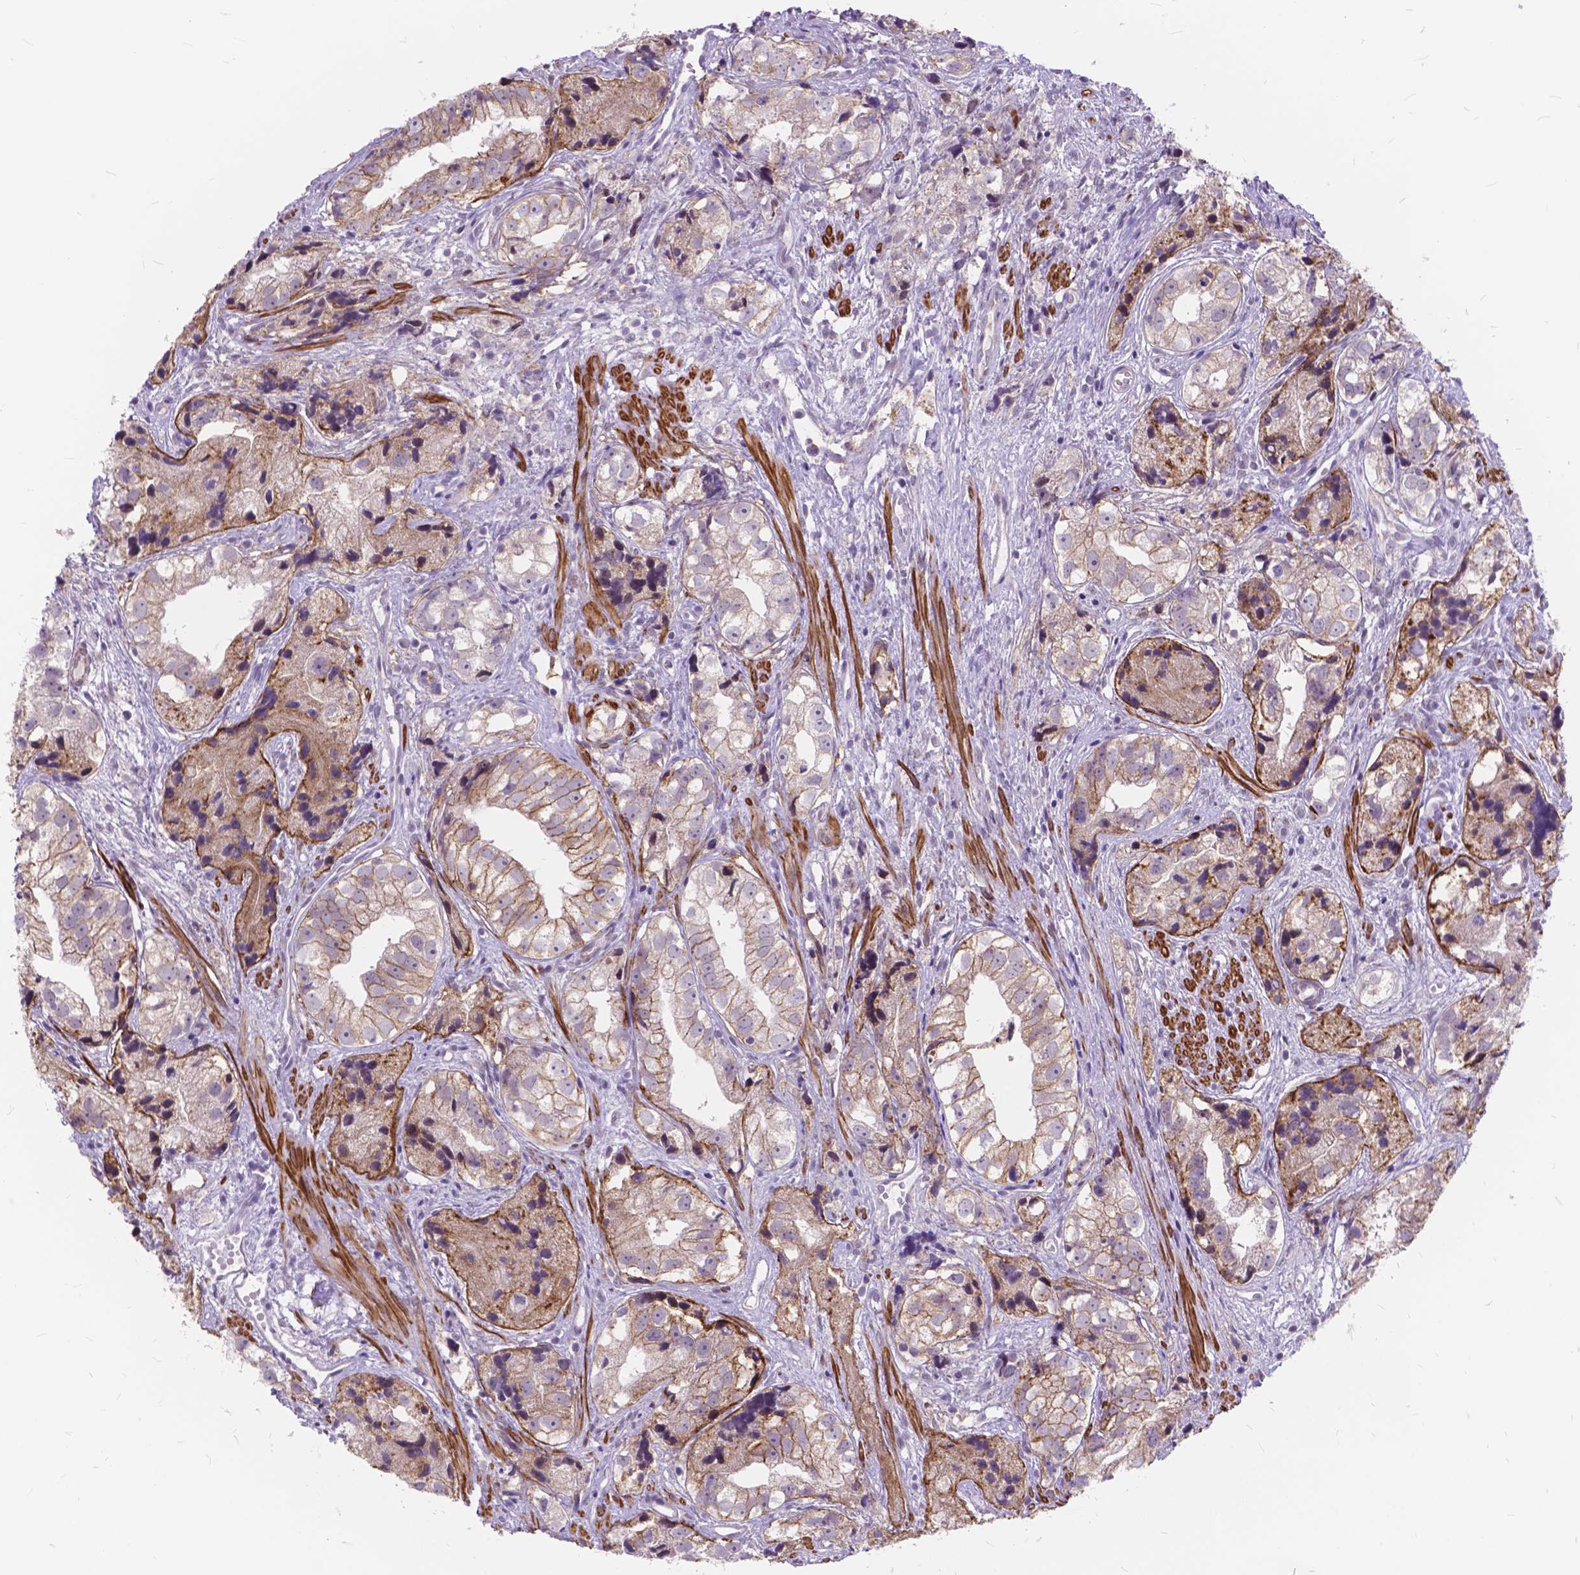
{"staining": {"intensity": "moderate", "quantity": "25%-75%", "location": "cytoplasmic/membranous"}, "tissue": "prostate cancer", "cell_type": "Tumor cells", "image_type": "cancer", "snomed": [{"axis": "morphology", "description": "Adenocarcinoma, High grade"}, {"axis": "topography", "description": "Prostate"}], "caption": "Prostate high-grade adenocarcinoma stained for a protein shows moderate cytoplasmic/membranous positivity in tumor cells. The staining was performed using DAB (3,3'-diaminobenzidine) to visualize the protein expression in brown, while the nuclei were stained in blue with hematoxylin (Magnification: 20x).", "gene": "MAN2C1", "patient": {"sex": "male", "age": 68}}